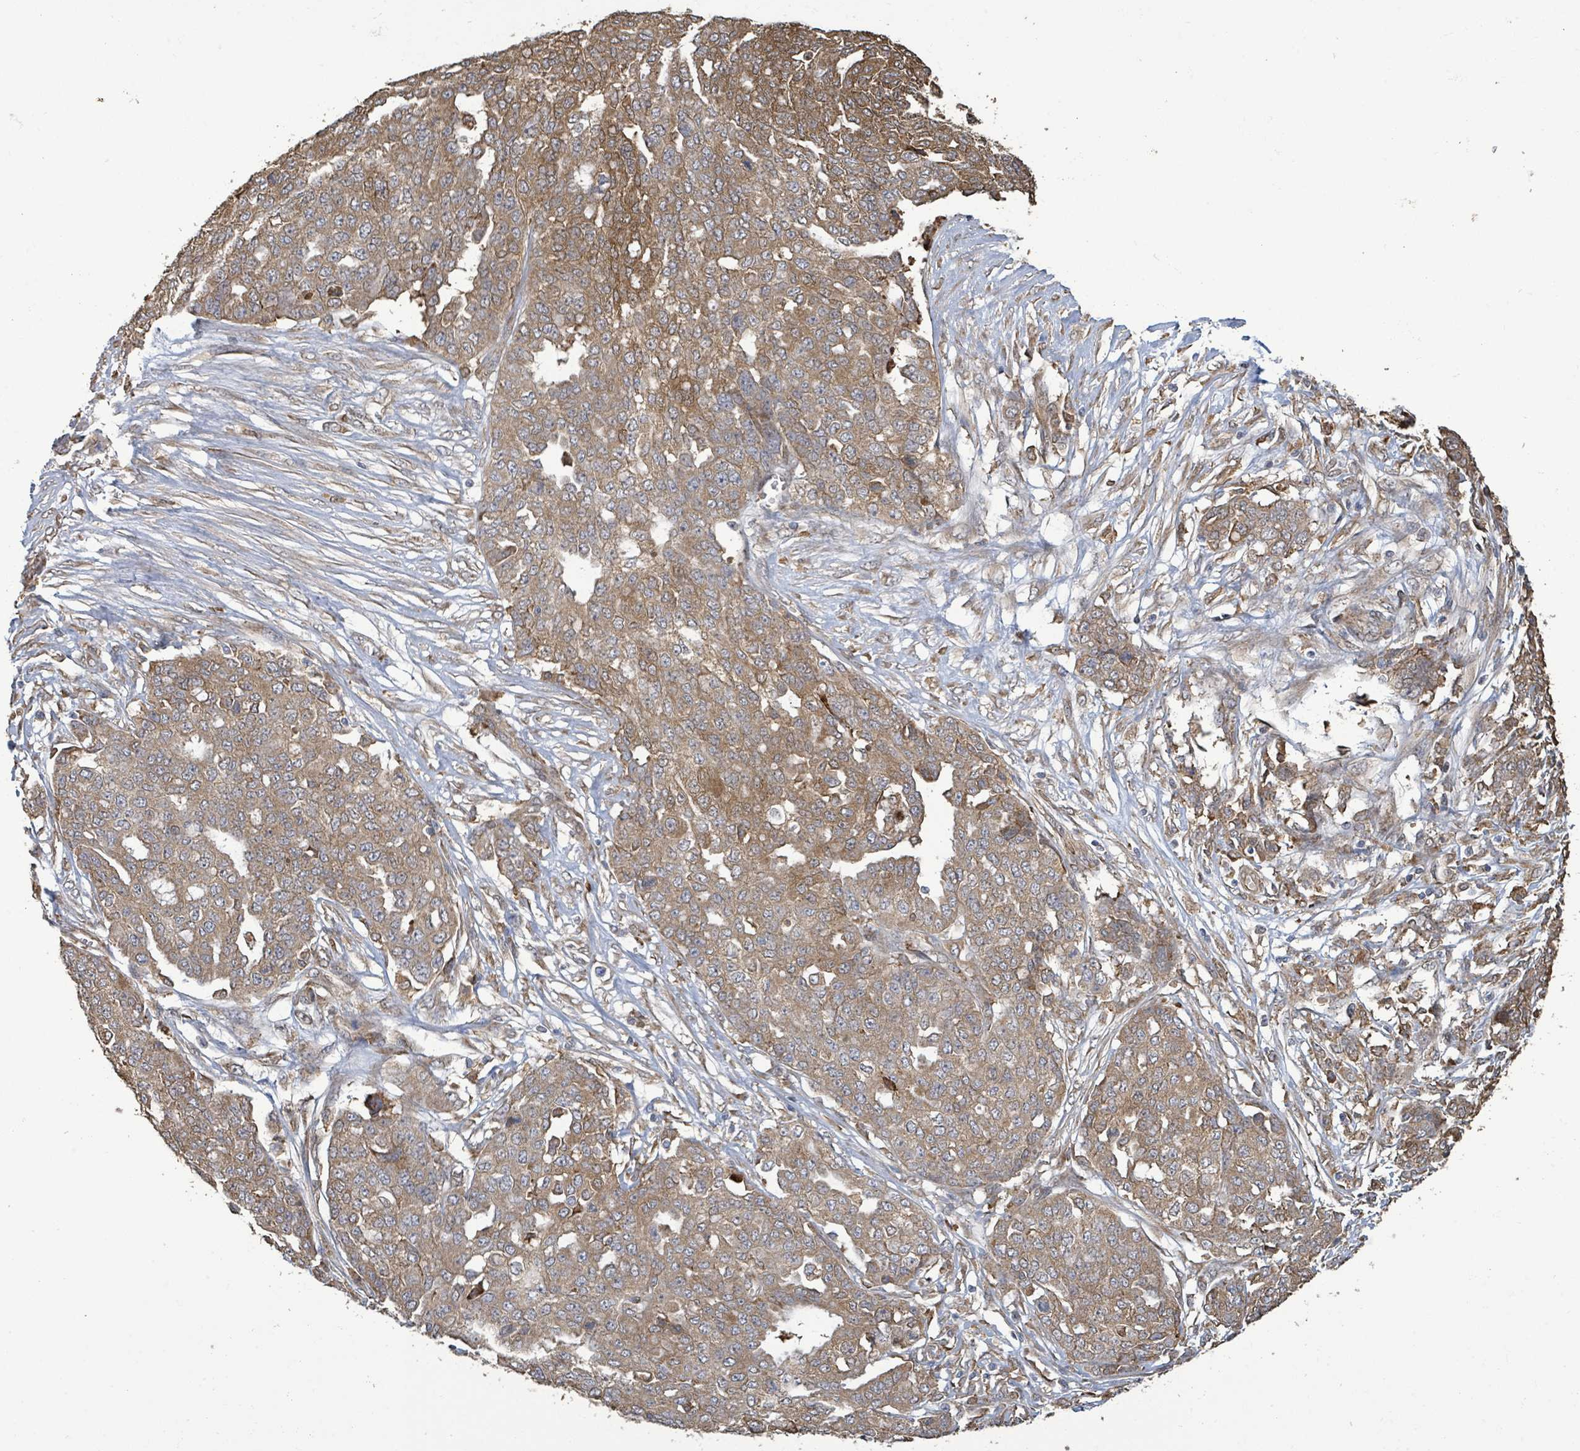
{"staining": {"intensity": "moderate", "quantity": ">75%", "location": "cytoplasmic/membranous"}, "tissue": "ovarian cancer", "cell_type": "Tumor cells", "image_type": "cancer", "snomed": [{"axis": "morphology", "description": "Cystadenocarcinoma, serous, NOS"}, {"axis": "topography", "description": "Soft tissue"}, {"axis": "topography", "description": "Ovary"}], "caption": "Protein expression analysis of ovarian cancer displays moderate cytoplasmic/membranous staining in approximately >75% of tumor cells.", "gene": "ARPIN", "patient": {"sex": "female", "age": 57}}